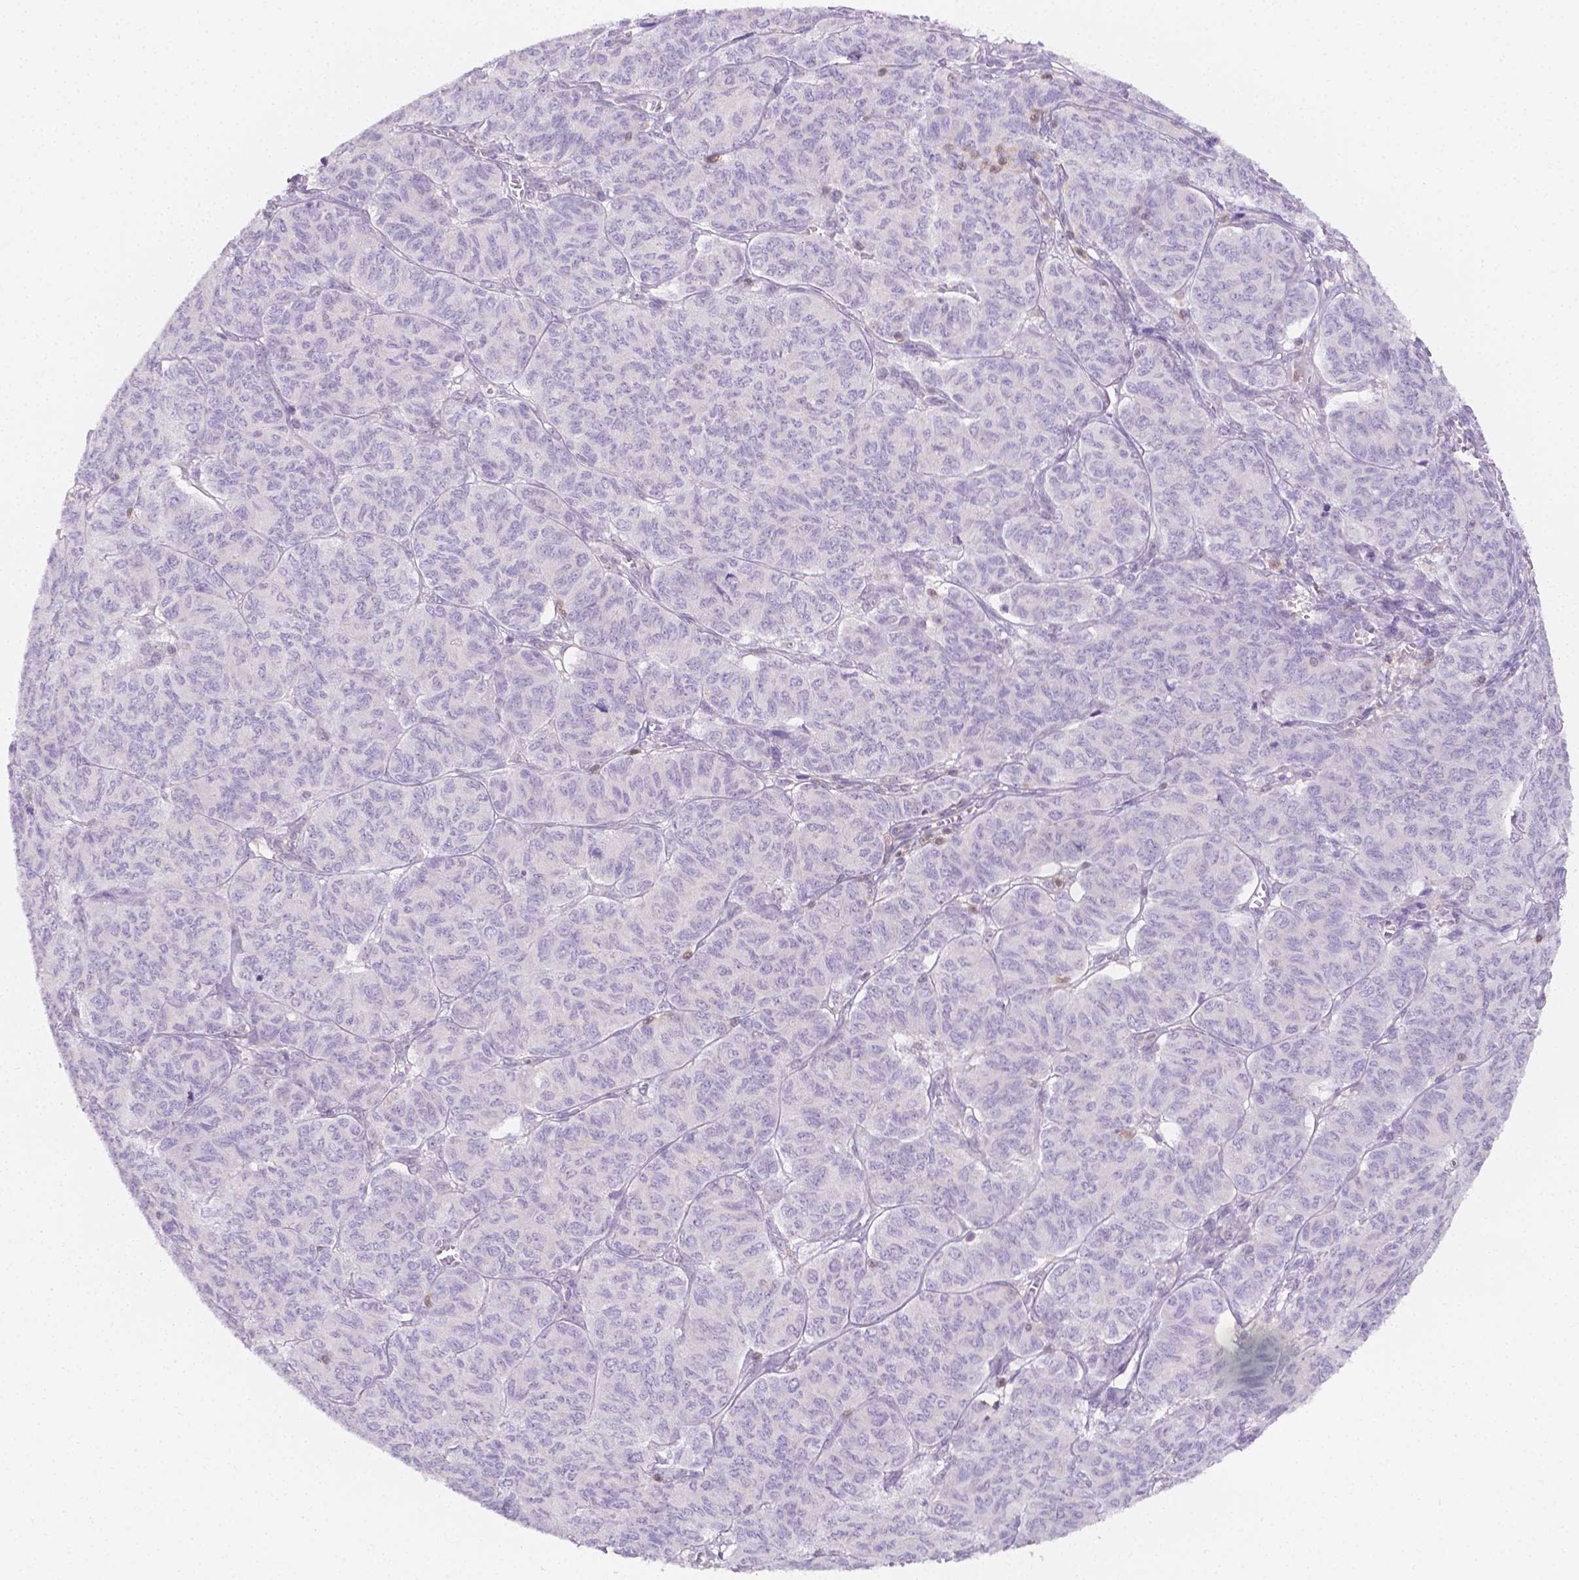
{"staining": {"intensity": "negative", "quantity": "none", "location": "none"}, "tissue": "ovarian cancer", "cell_type": "Tumor cells", "image_type": "cancer", "snomed": [{"axis": "morphology", "description": "Carcinoma, endometroid"}, {"axis": "topography", "description": "Ovary"}], "caption": "IHC histopathology image of ovarian cancer (endometroid carcinoma) stained for a protein (brown), which displays no expression in tumor cells. (DAB immunohistochemistry (IHC) with hematoxylin counter stain).", "gene": "SGTB", "patient": {"sex": "female", "age": 80}}